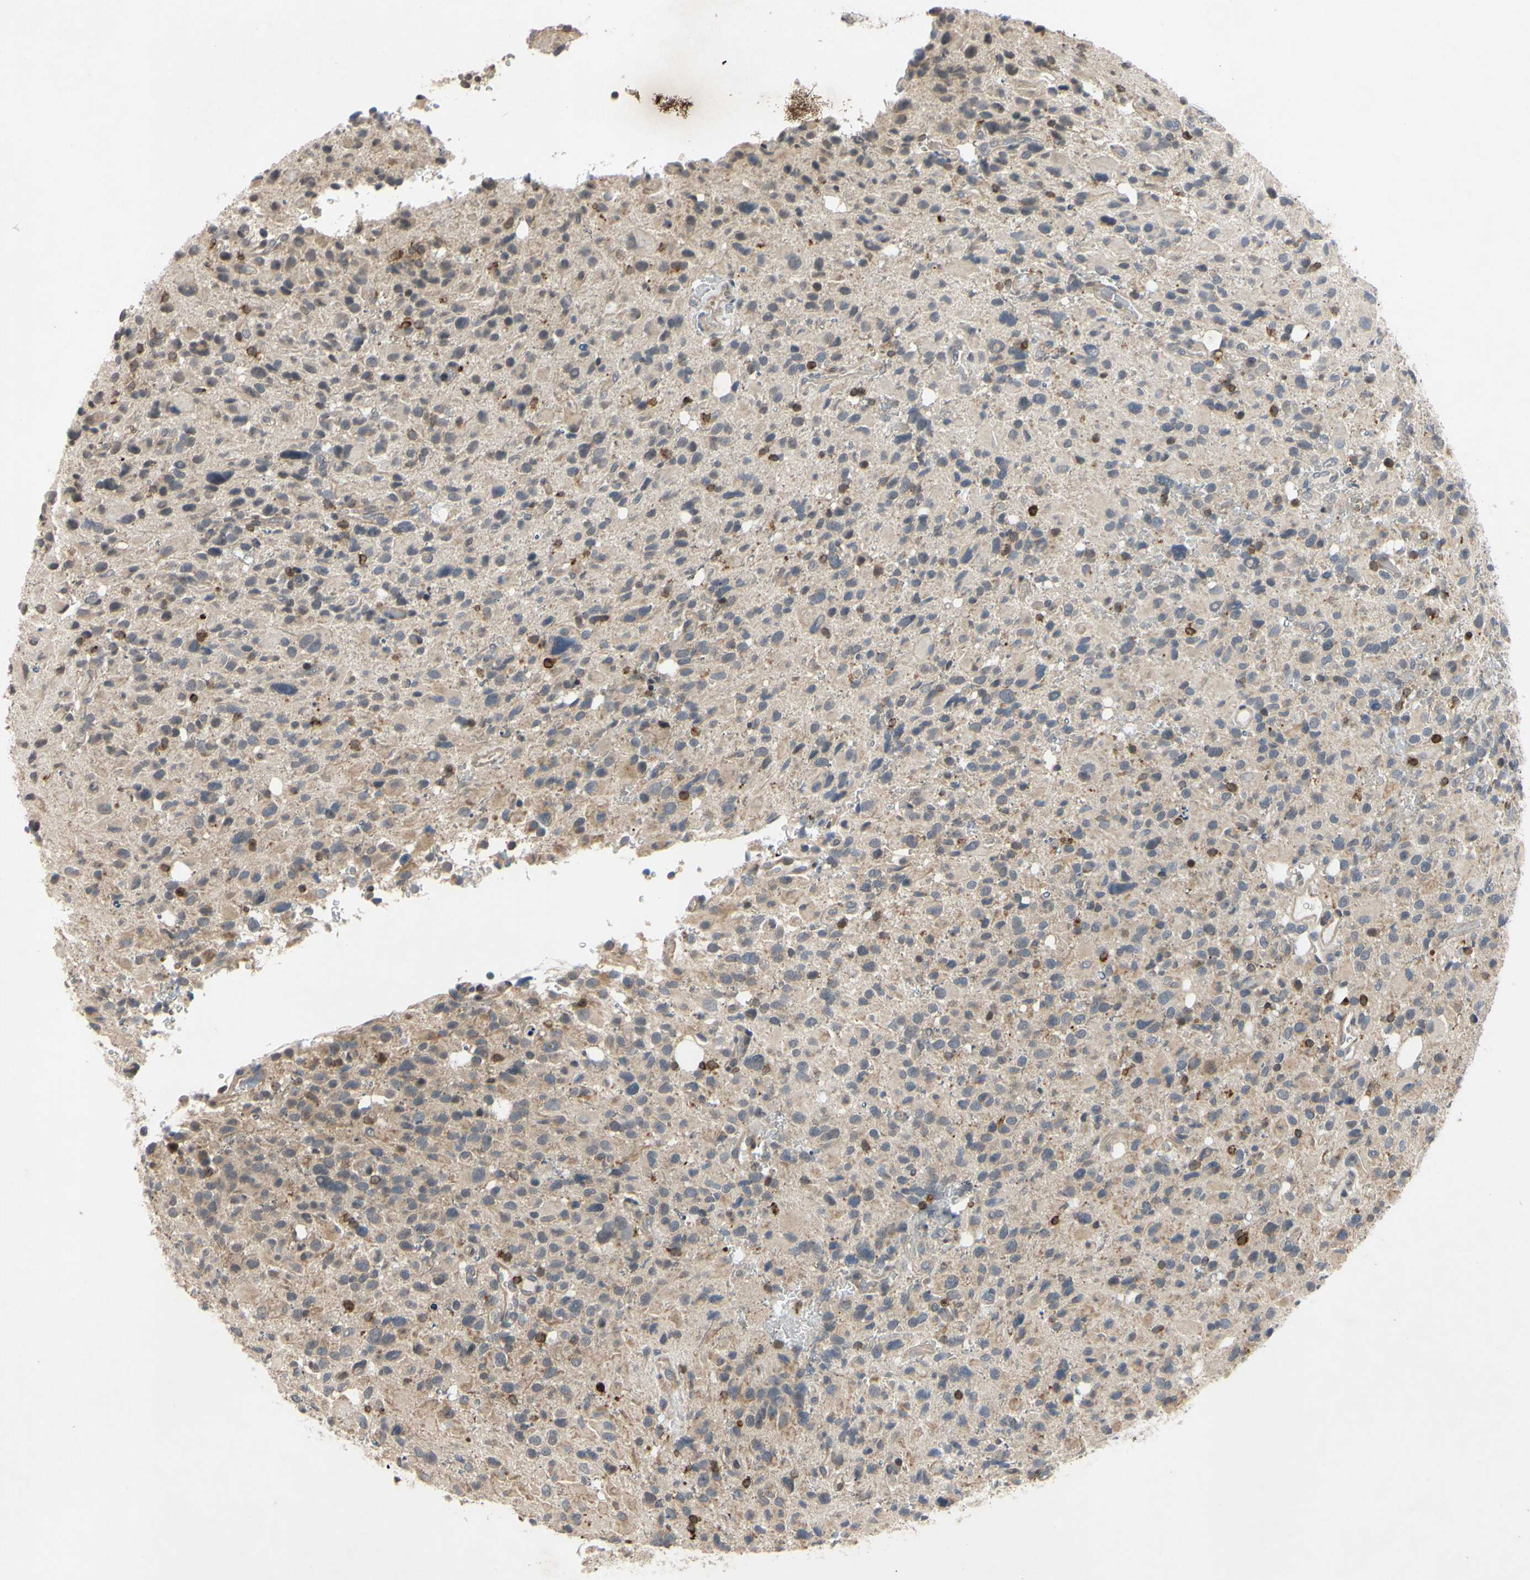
{"staining": {"intensity": "weak", "quantity": "<25%", "location": "cytoplasmic/membranous"}, "tissue": "glioma", "cell_type": "Tumor cells", "image_type": "cancer", "snomed": [{"axis": "morphology", "description": "Glioma, malignant, High grade"}, {"axis": "topography", "description": "Brain"}], "caption": "The immunohistochemistry (IHC) micrograph has no significant staining in tumor cells of glioma tissue.", "gene": "PLXNA2", "patient": {"sex": "male", "age": 48}}